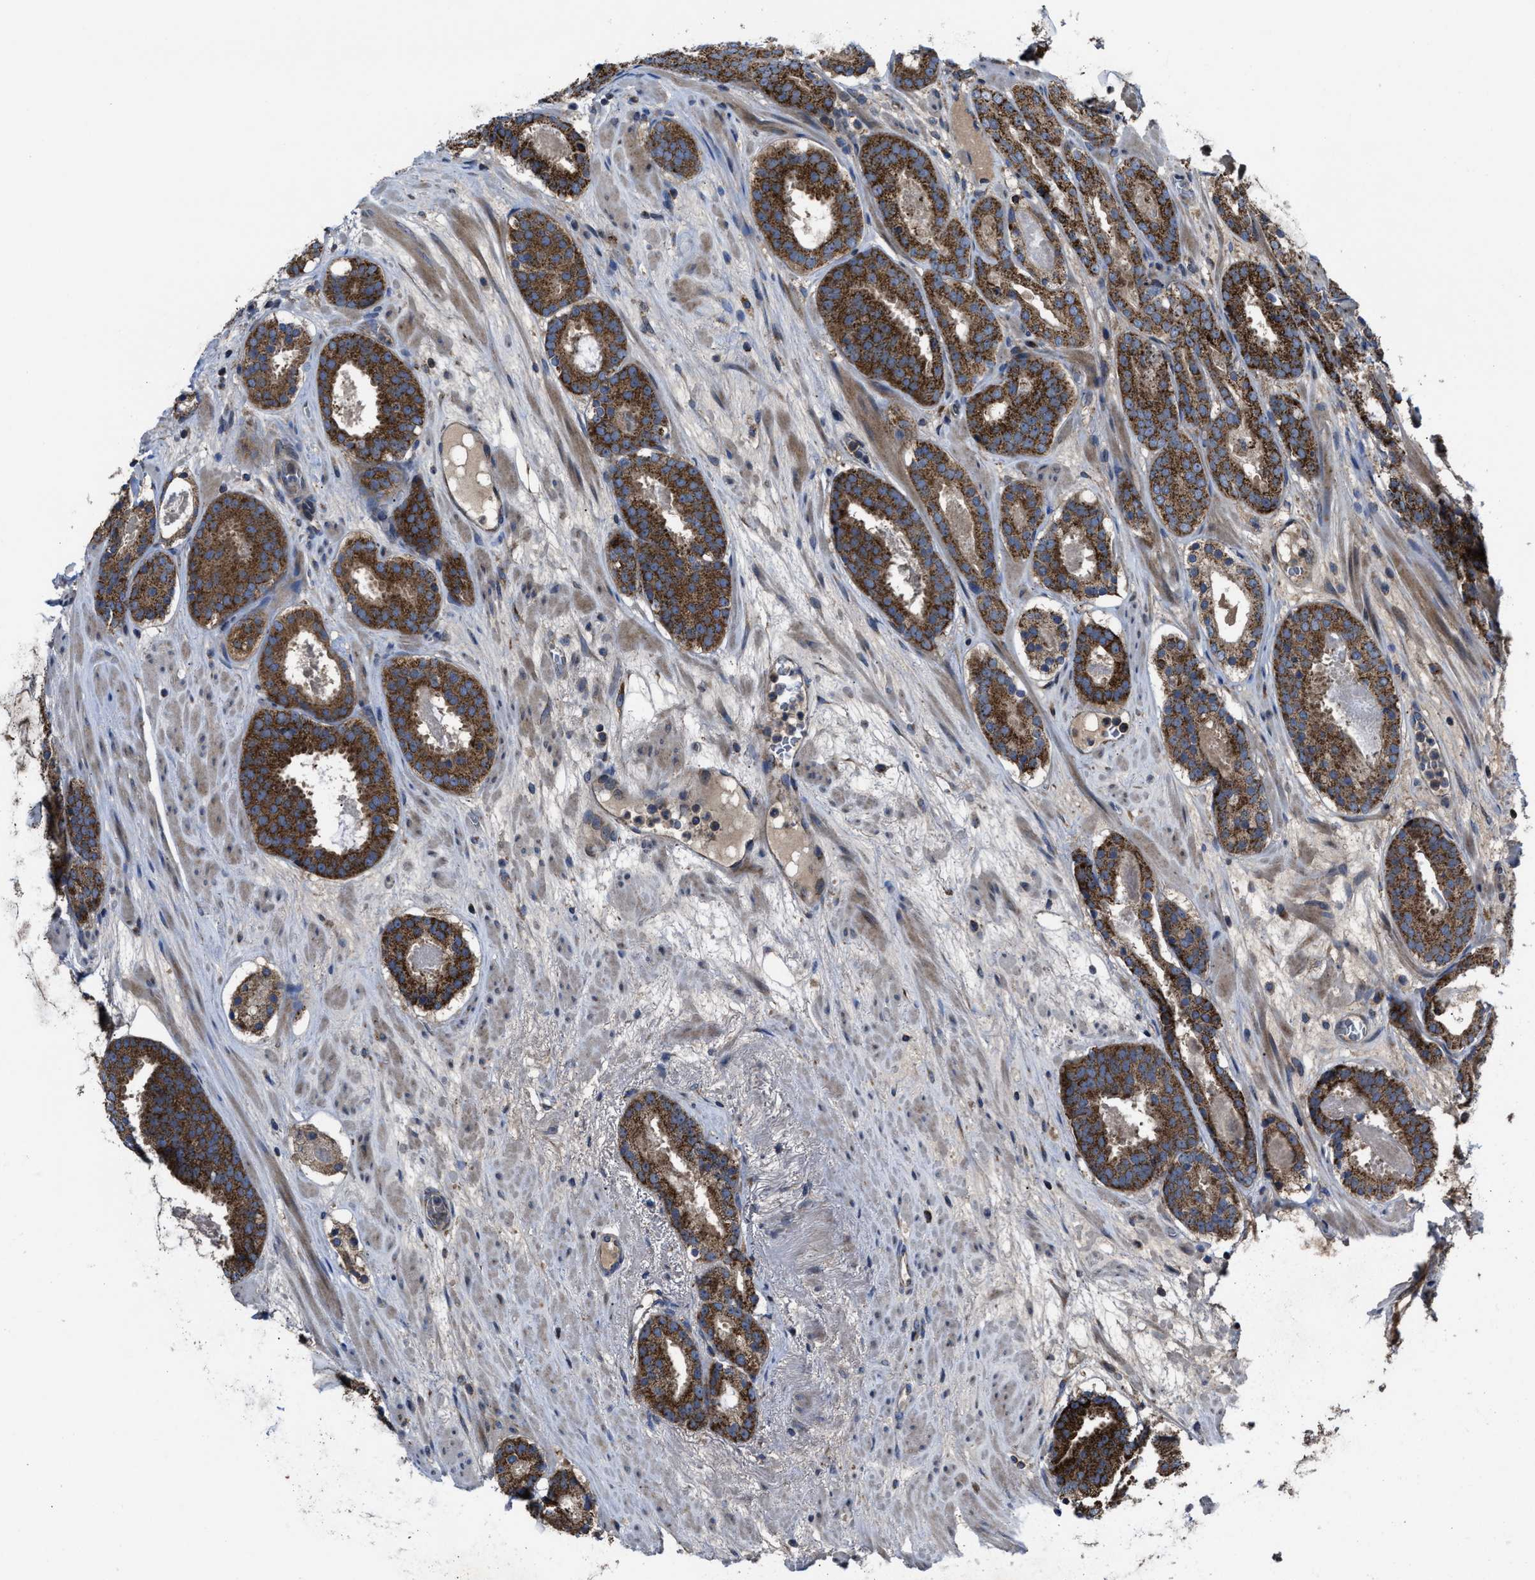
{"staining": {"intensity": "strong", "quantity": ">75%", "location": "cytoplasmic/membranous"}, "tissue": "prostate cancer", "cell_type": "Tumor cells", "image_type": "cancer", "snomed": [{"axis": "morphology", "description": "Adenocarcinoma, Low grade"}, {"axis": "topography", "description": "Prostate"}], "caption": "Strong cytoplasmic/membranous protein expression is appreciated in about >75% of tumor cells in prostate cancer.", "gene": "PASK", "patient": {"sex": "male", "age": 69}}